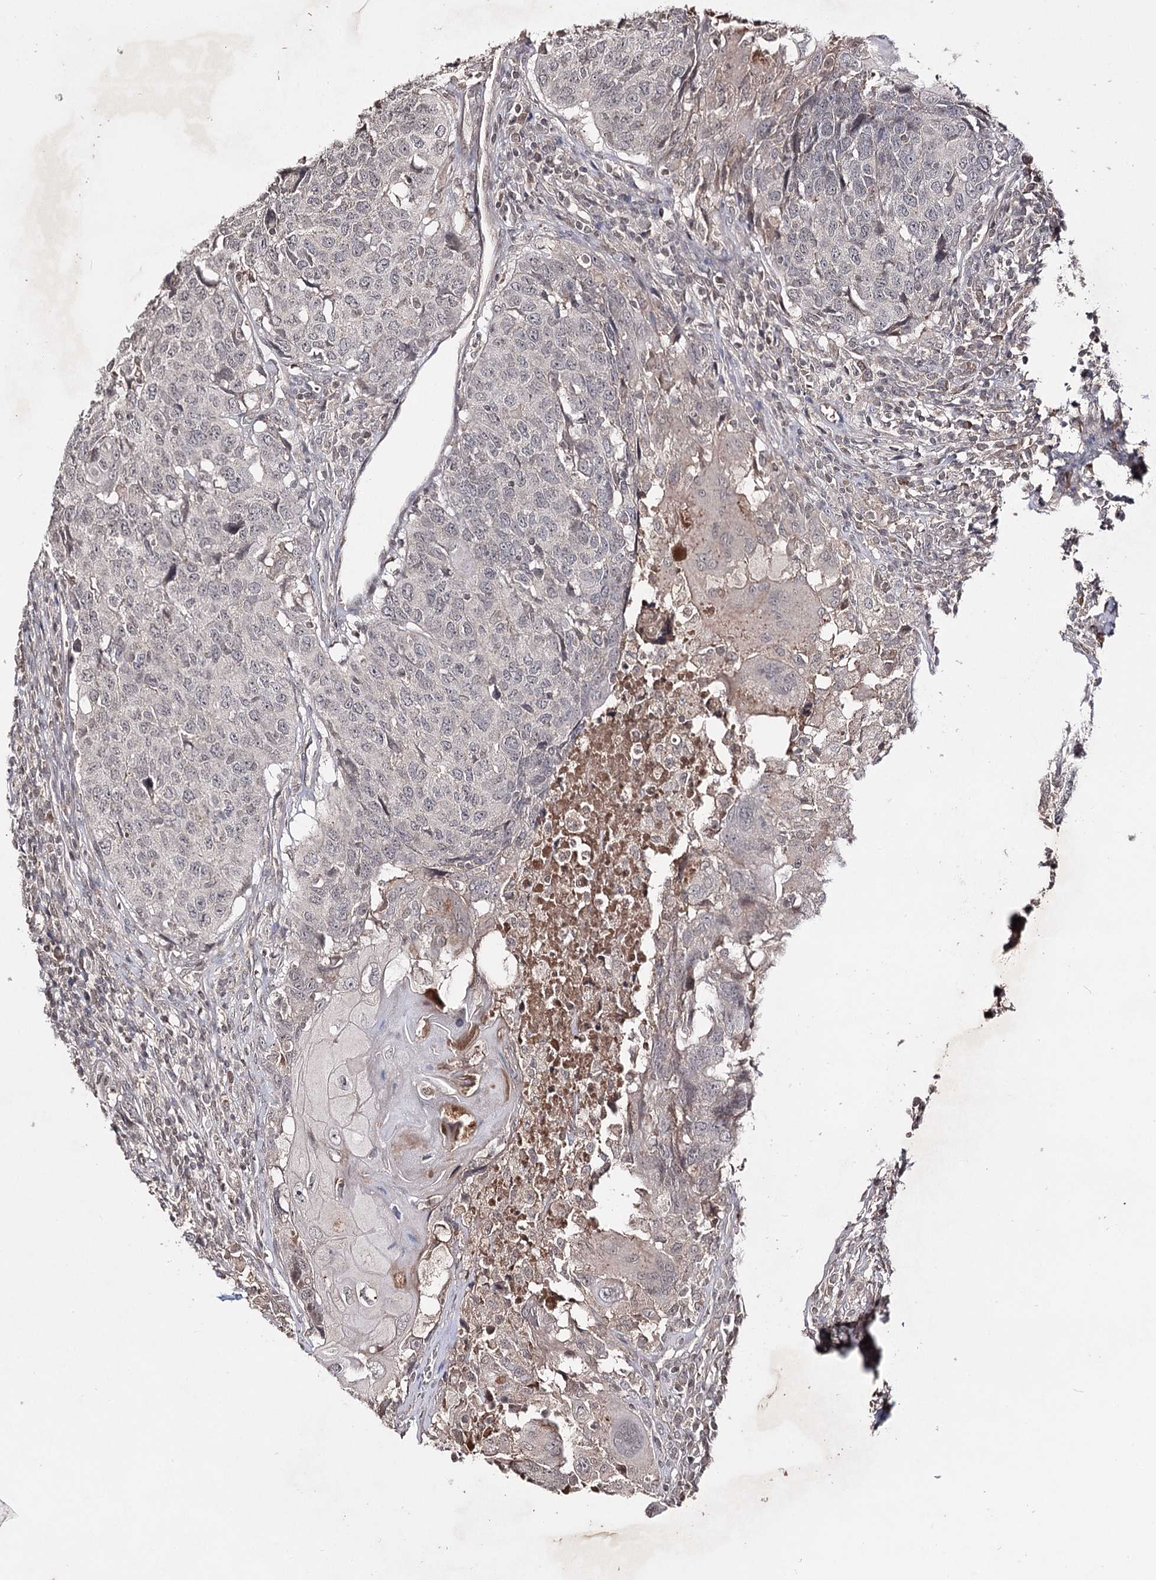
{"staining": {"intensity": "negative", "quantity": "none", "location": "none"}, "tissue": "head and neck cancer", "cell_type": "Tumor cells", "image_type": "cancer", "snomed": [{"axis": "morphology", "description": "Squamous cell carcinoma, NOS"}, {"axis": "topography", "description": "Head-Neck"}], "caption": "Head and neck cancer was stained to show a protein in brown. There is no significant staining in tumor cells.", "gene": "SYNGR3", "patient": {"sex": "male", "age": 66}}